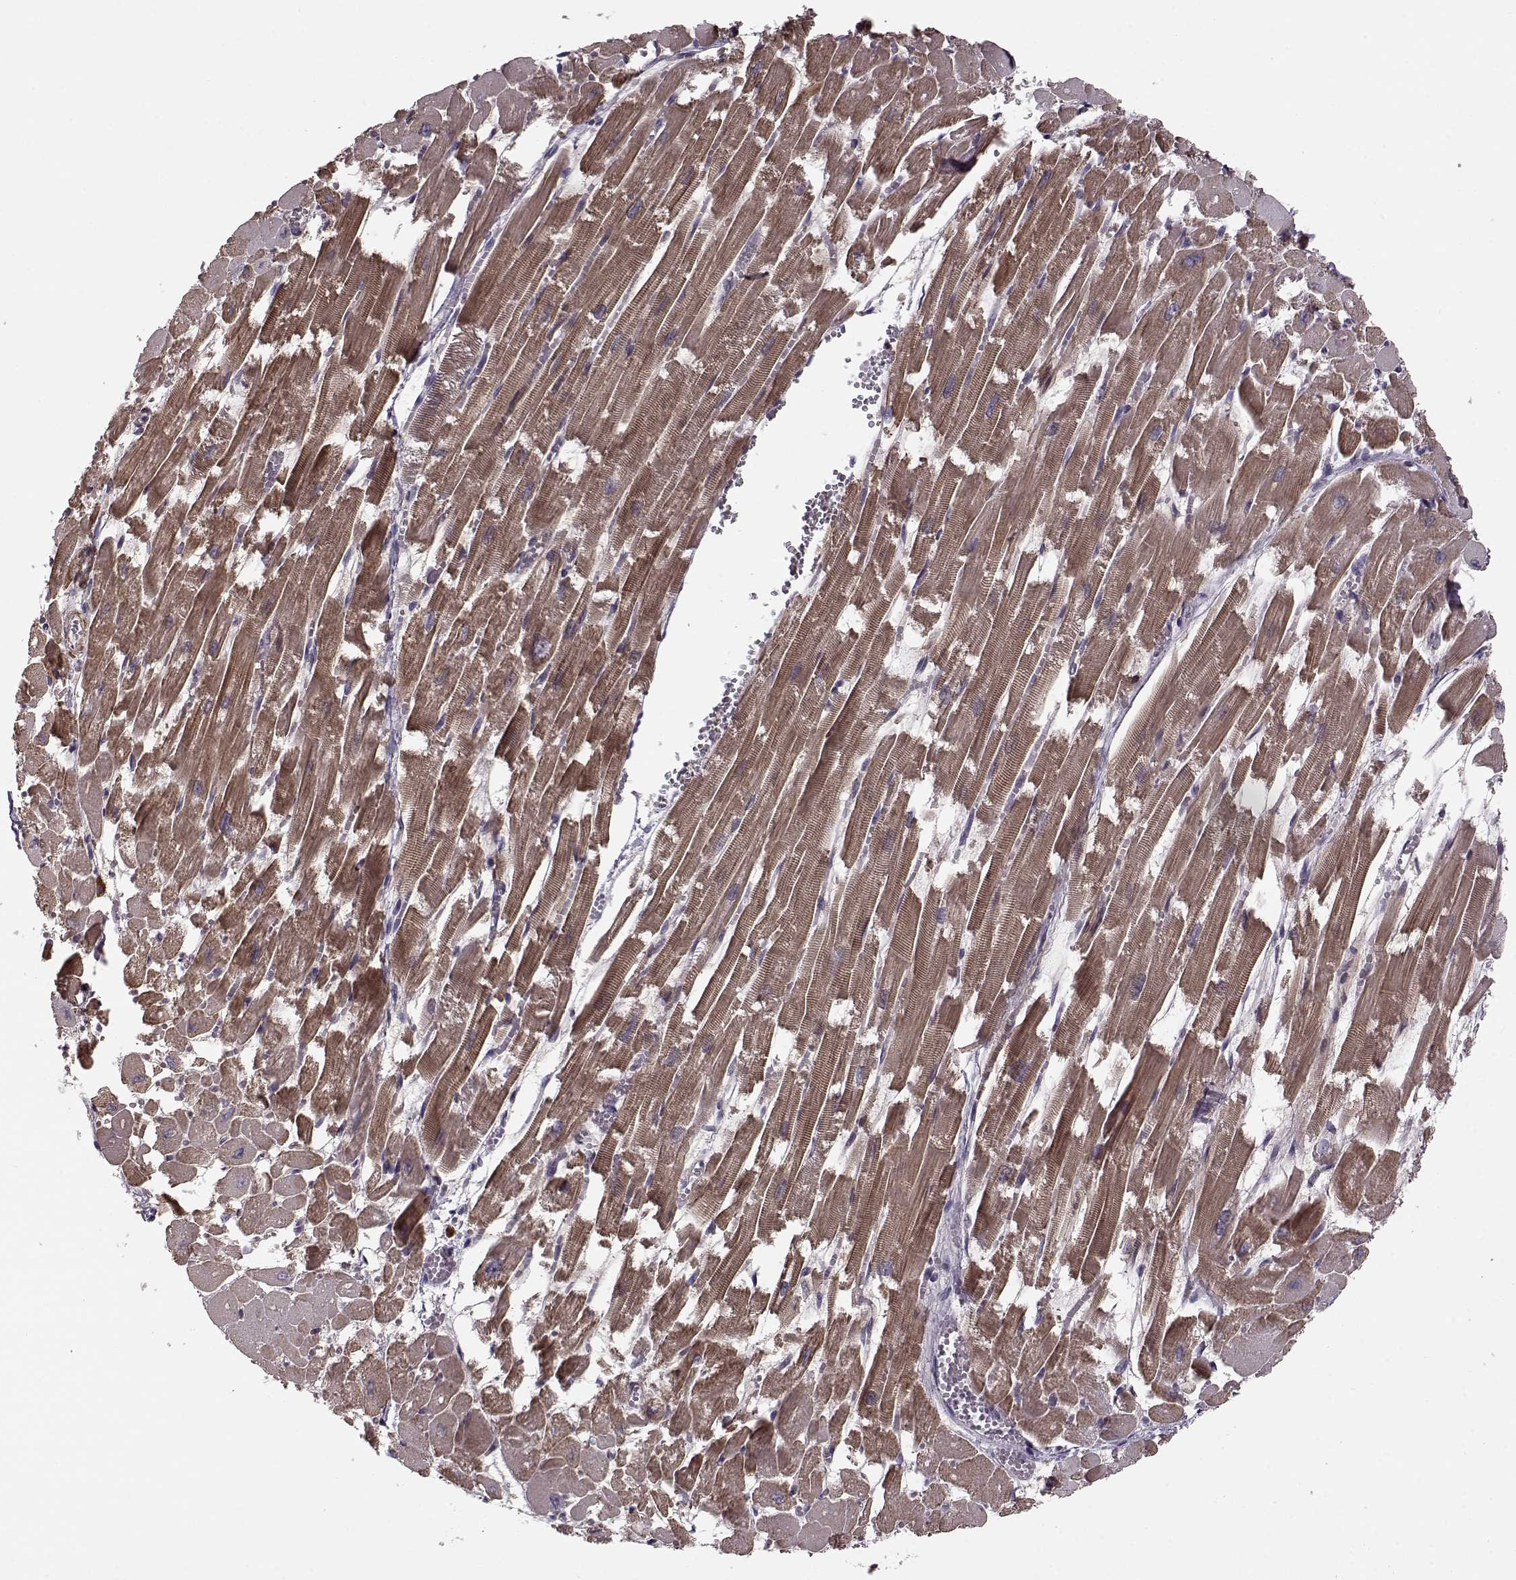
{"staining": {"intensity": "moderate", "quantity": "25%-75%", "location": "cytoplasmic/membranous"}, "tissue": "heart muscle", "cell_type": "Cardiomyocytes", "image_type": "normal", "snomed": [{"axis": "morphology", "description": "Normal tissue, NOS"}, {"axis": "topography", "description": "Heart"}], "caption": "Moderate cytoplasmic/membranous protein staining is present in approximately 25%-75% of cardiomyocytes in heart muscle.", "gene": "SLAIN2", "patient": {"sex": "female", "age": 52}}